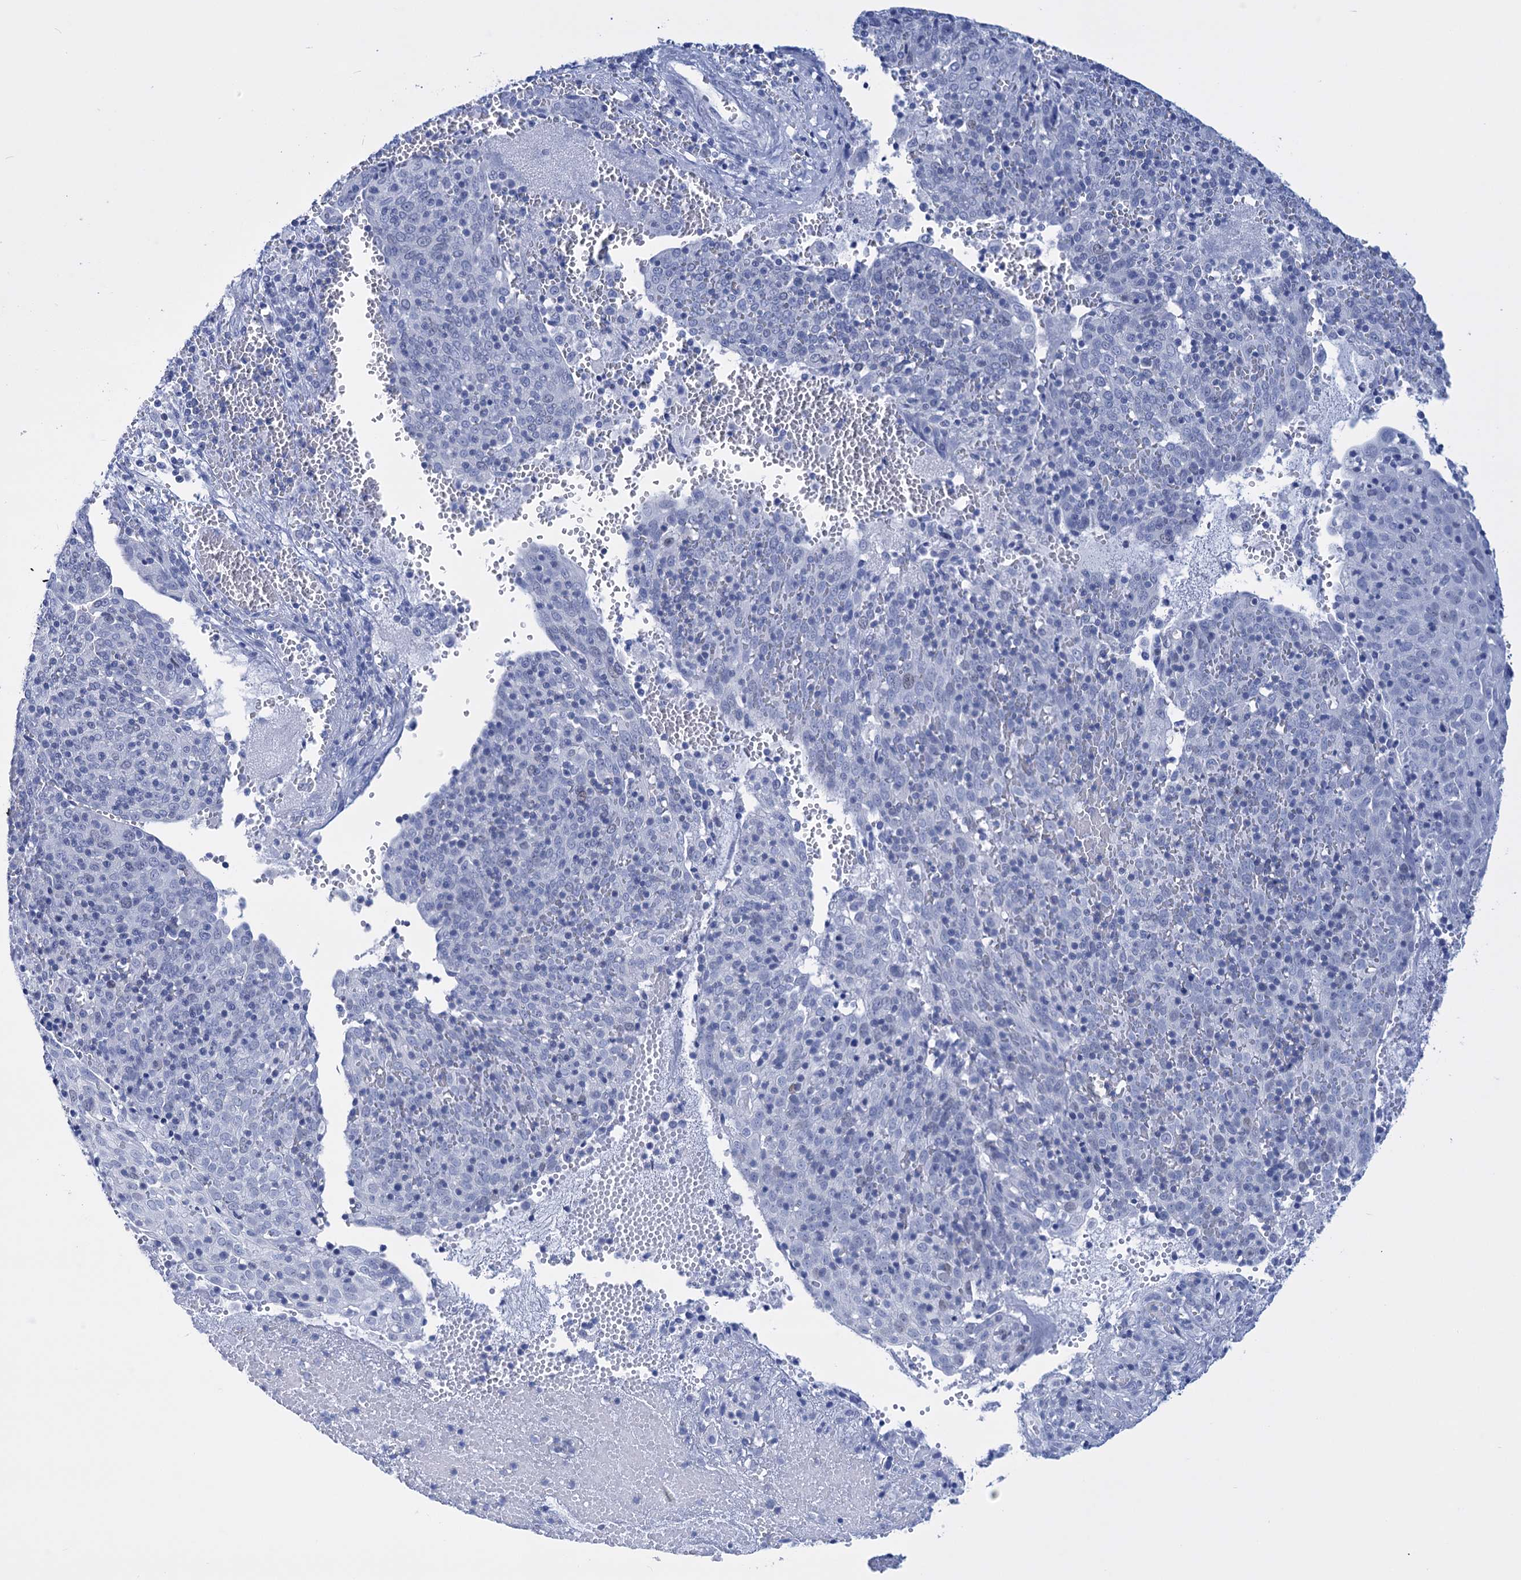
{"staining": {"intensity": "negative", "quantity": "none", "location": "none"}, "tissue": "cervical cancer", "cell_type": "Tumor cells", "image_type": "cancer", "snomed": [{"axis": "morphology", "description": "Squamous cell carcinoma, NOS"}, {"axis": "topography", "description": "Cervix"}], "caption": "Tumor cells show no significant protein positivity in cervical cancer (squamous cell carcinoma). (Brightfield microscopy of DAB (3,3'-diaminobenzidine) immunohistochemistry (IHC) at high magnification).", "gene": "FBXW12", "patient": {"sex": "female", "age": 67}}